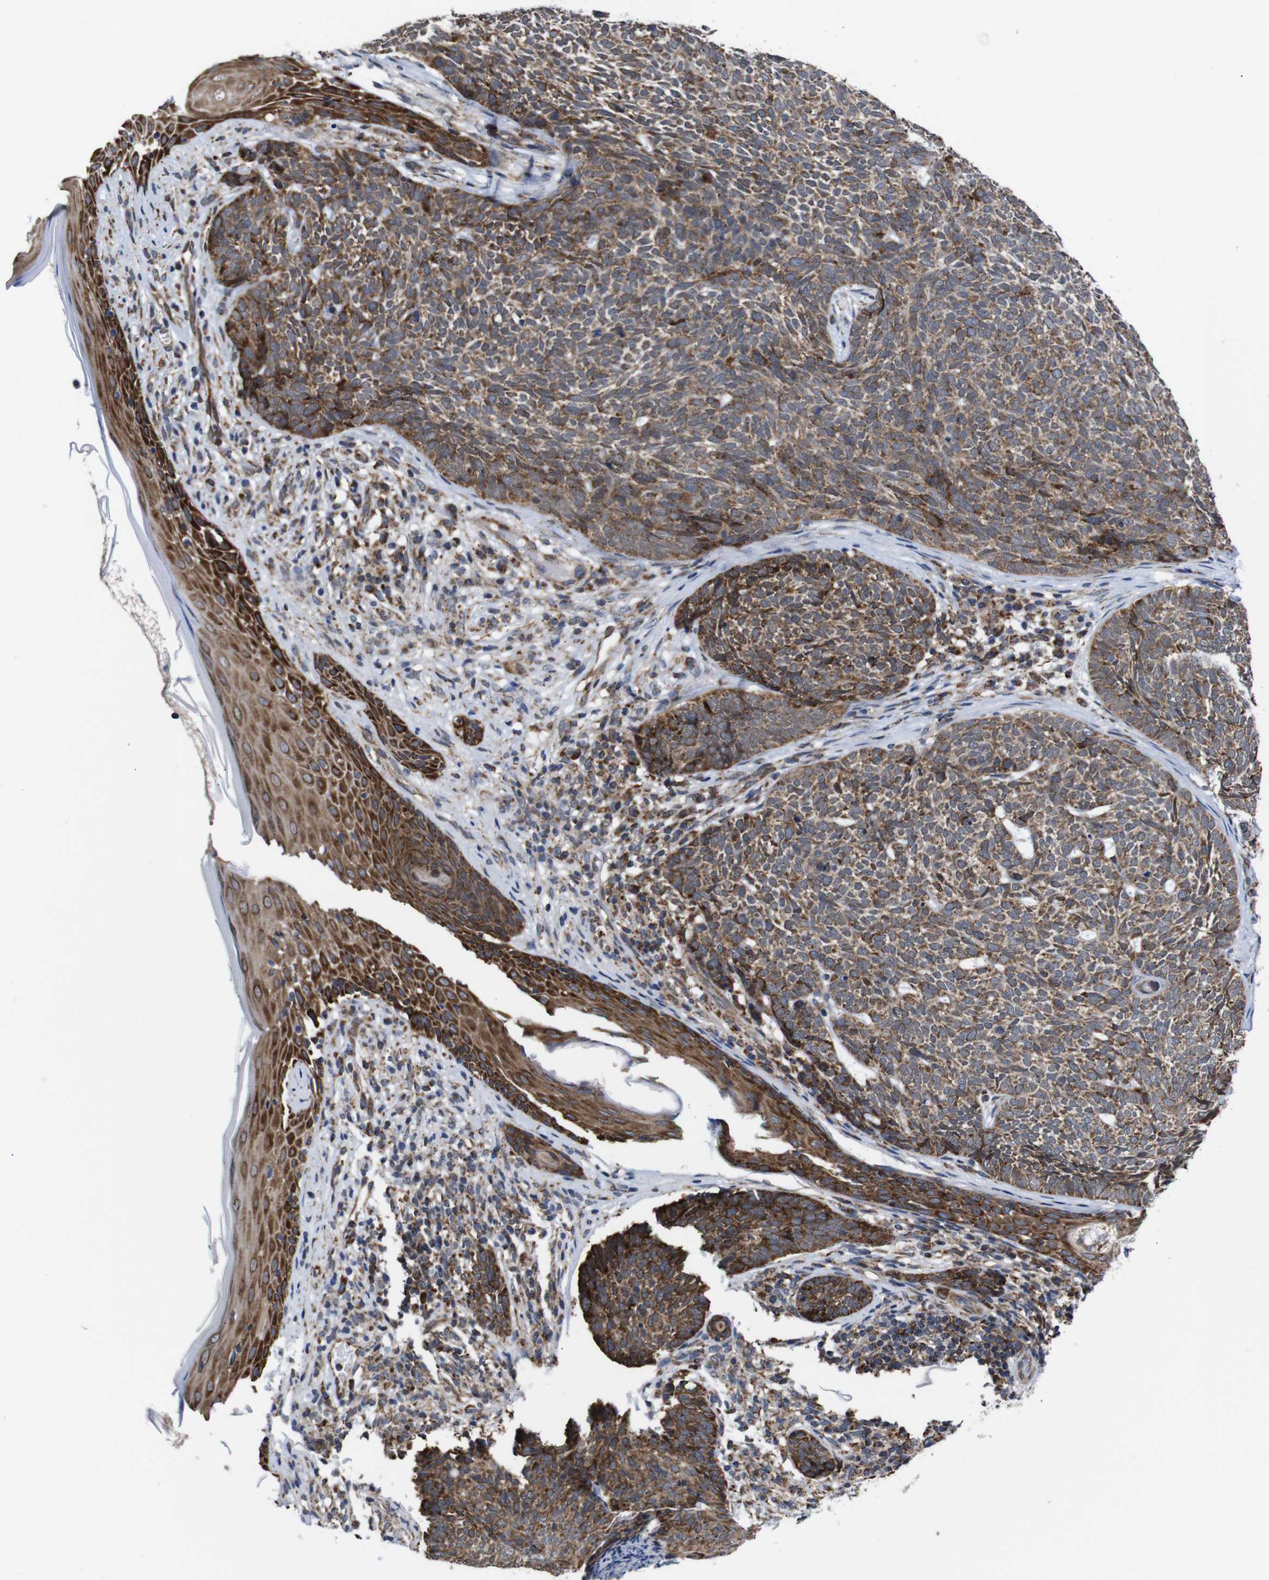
{"staining": {"intensity": "moderate", "quantity": ">75%", "location": "cytoplasmic/membranous"}, "tissue": "skin cancer", "cell_type": "Tumor cells", "image_type": "cancer", "snomed": [{"axis": "morphology", "description": "Basal cell carcinoma"}, {"axis": "topography", "description": "Skin"}], "caption": "This micrograph displays immunohistochemistry staining of human basal cell carcinoma (skin), with medium moderate cytoplasmic/membranous expression in approximately >75% of tumor cells.", "gene": "C17orf80", "patient": {"sex": "female", "age": 84}}